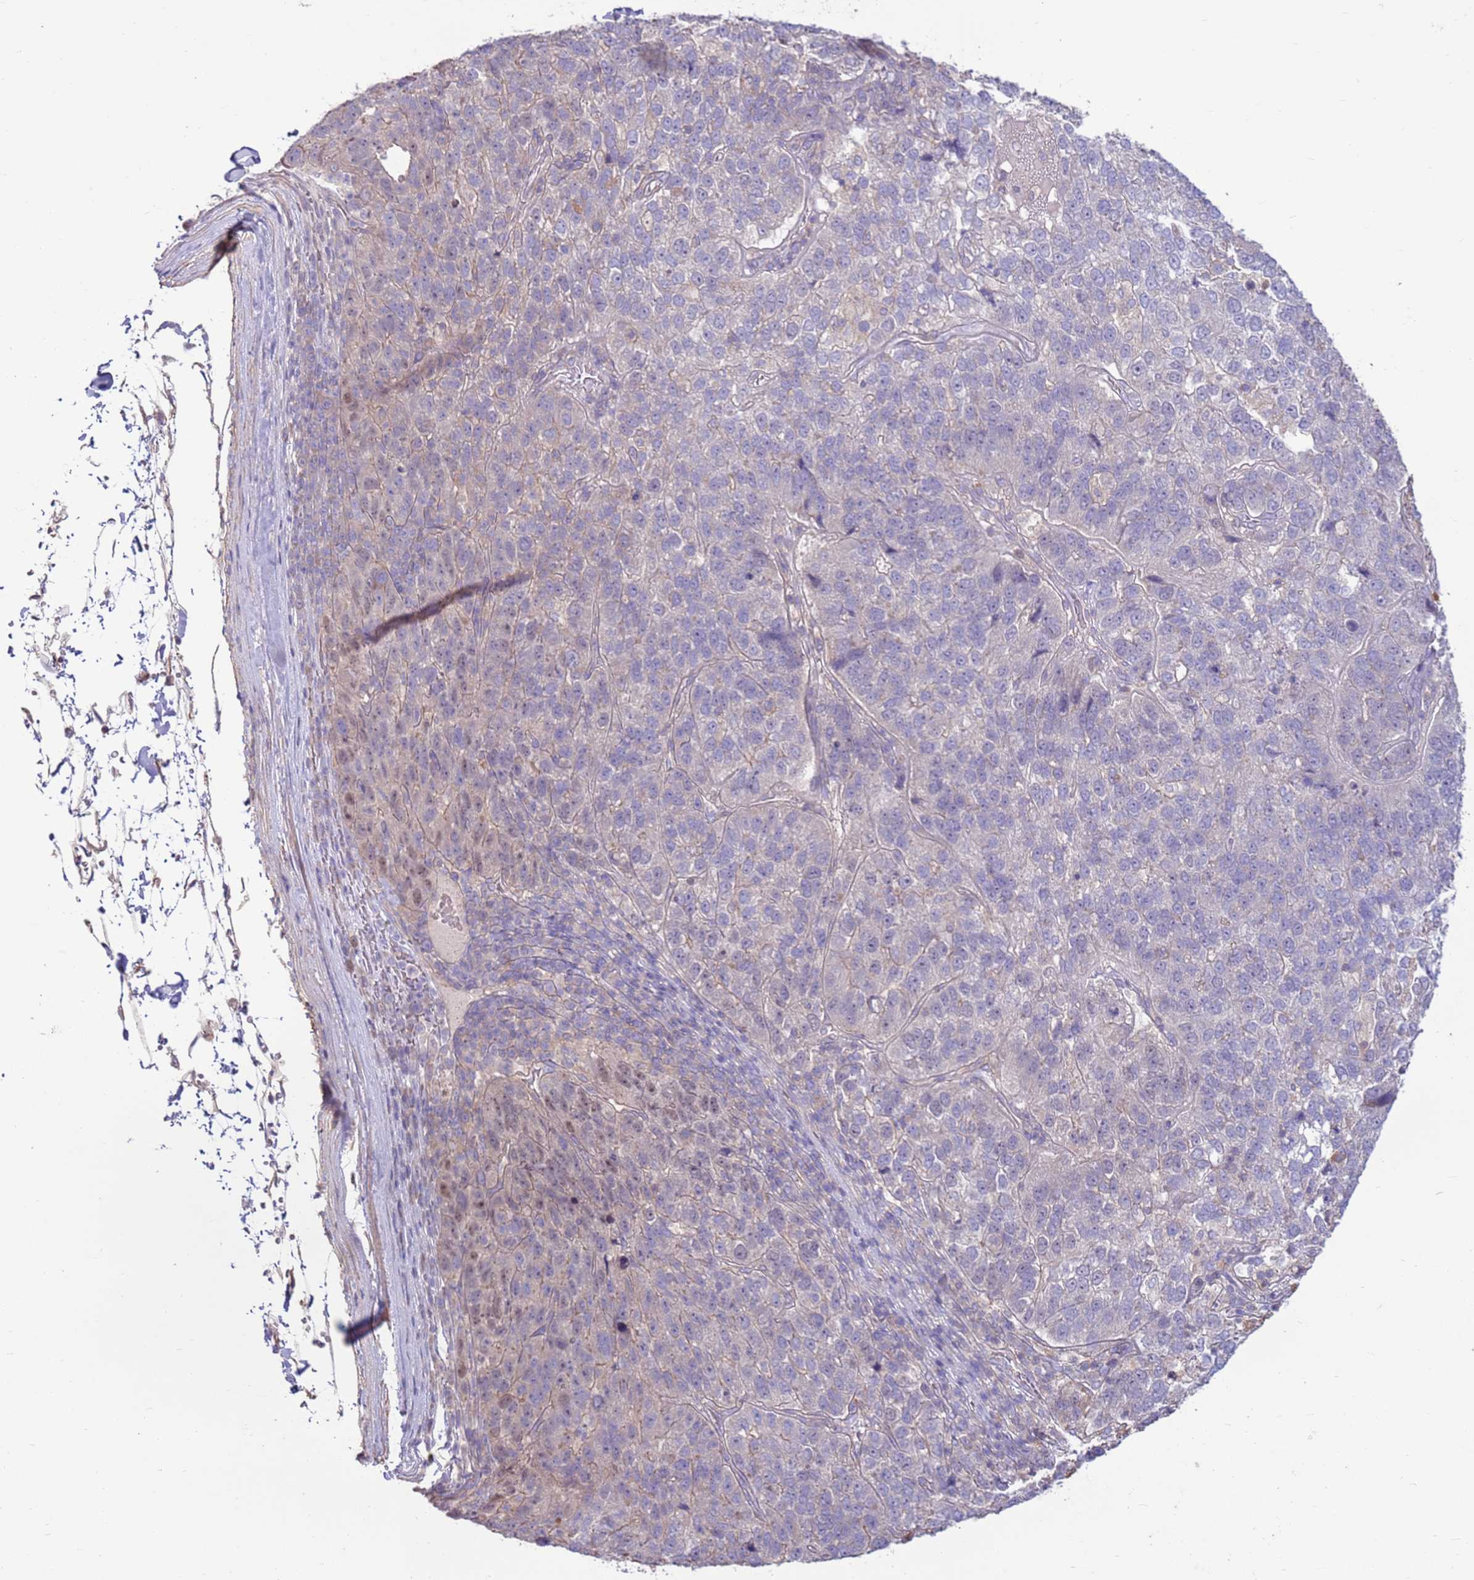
{"staining": {"intensity": "negative", "quantity": "none", "location": "none"}, "tissue": "pancreatic cancer", "cell_type": "Tumor cells", "image_type": "cancer", "snomed": [{"axis": "morphology", "description": "Adenocarcinoma, NOS"}, {"axis": "topography", "description": "Pancreas"}], "caption": "Pancreatic adenocarcinoma stained for a protein using immunohistochemistry (IHC) displays no expression tumor cells.", "gene": "EVA1B", "patient": {"sex": "female", "age": 61}}